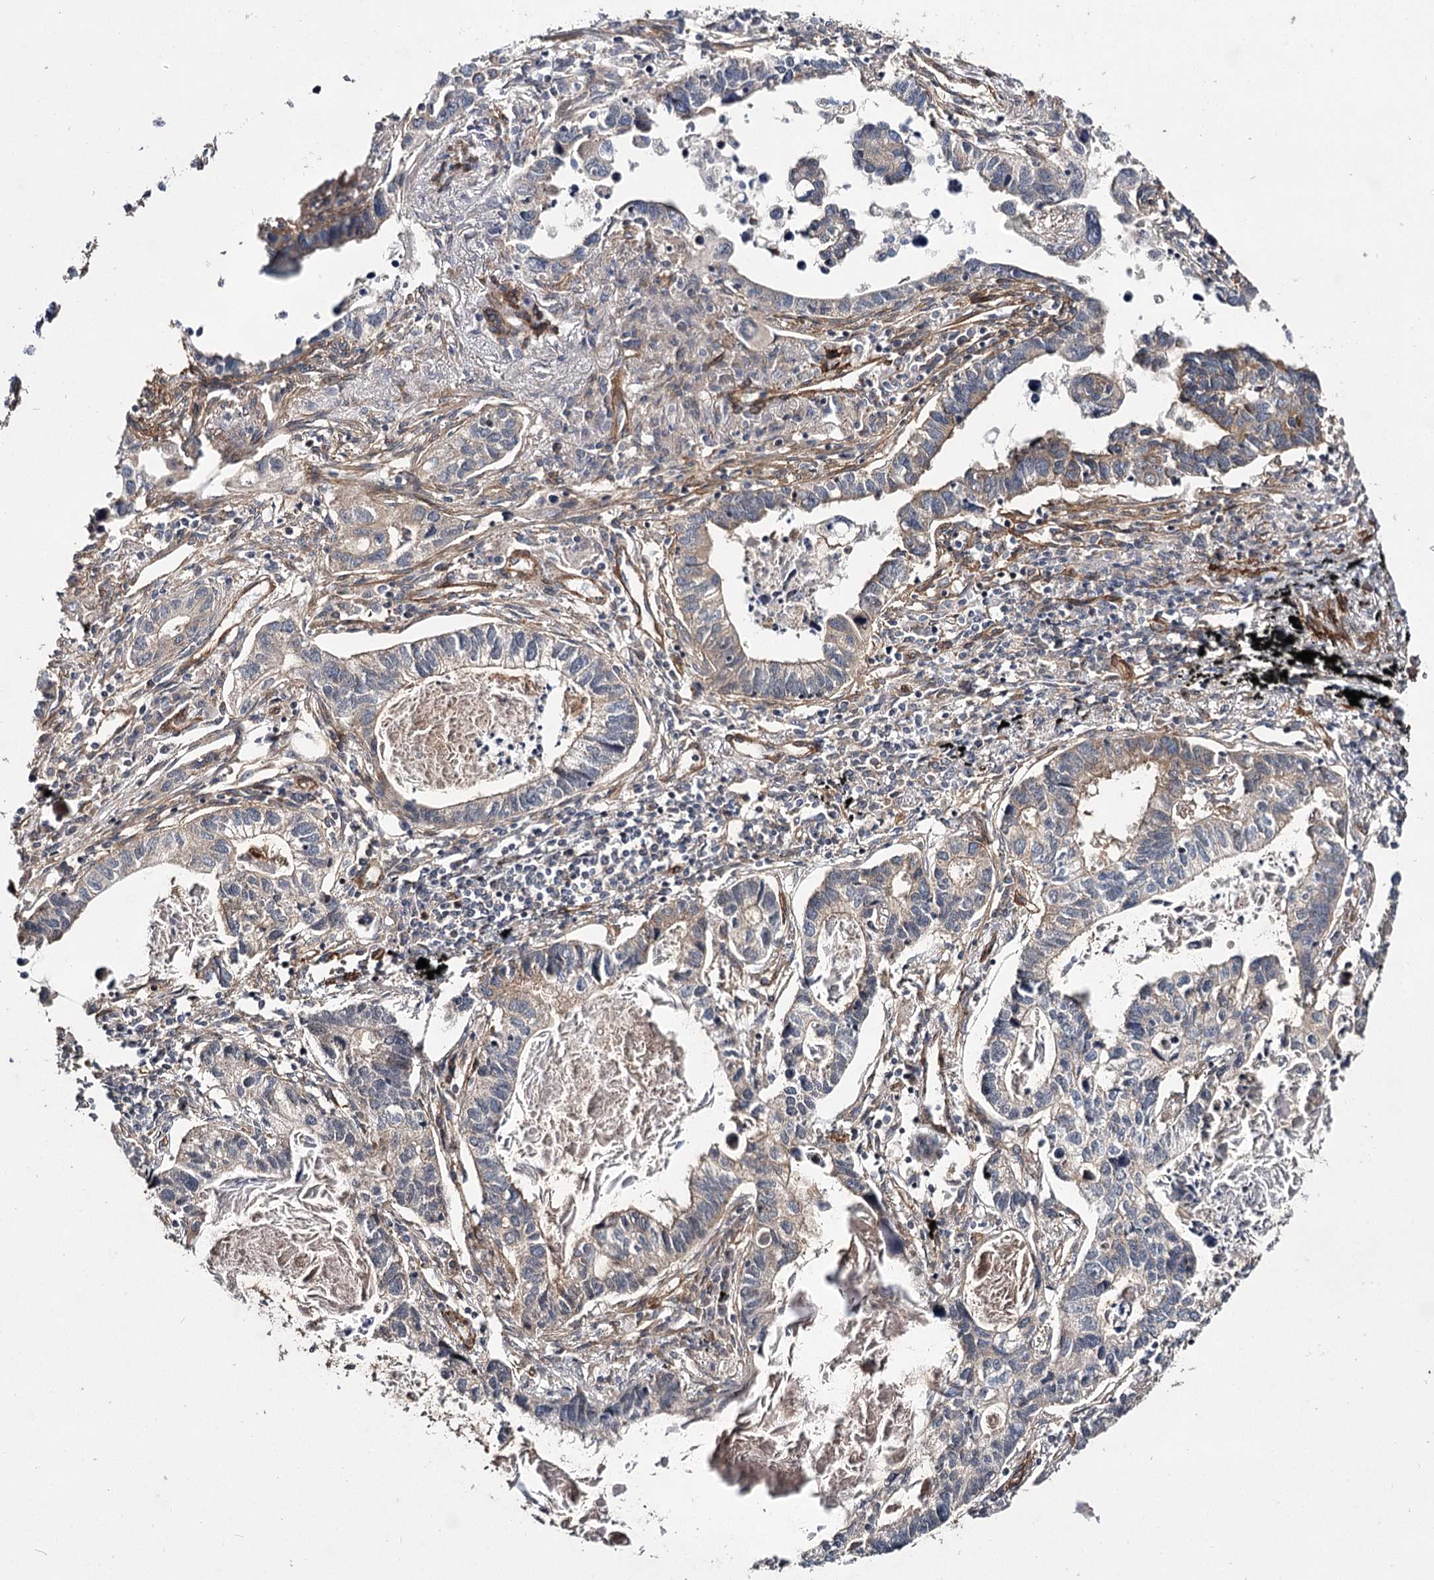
{"staining": {"intensity": "weak", "quantity": ">75%", "location": "cytoplasmic/membranous"}, "tissue": "lung cancer", "cell_type": "Tumor cells", "image_type": "cancer", "snomed": [{"axis": "morphology", "description": "Adenocarcinoma, NOS"}, {"axis": "topography", "description": "Lung"}], "caption": "Immunohistochemical staining of lung adenocarcinoma displays weak cytoplasmic/membranous protein expression in approximately >75% of tumor cells.", "gene": "MYO1C", "patient": {"sex": "male", "age": 67}}